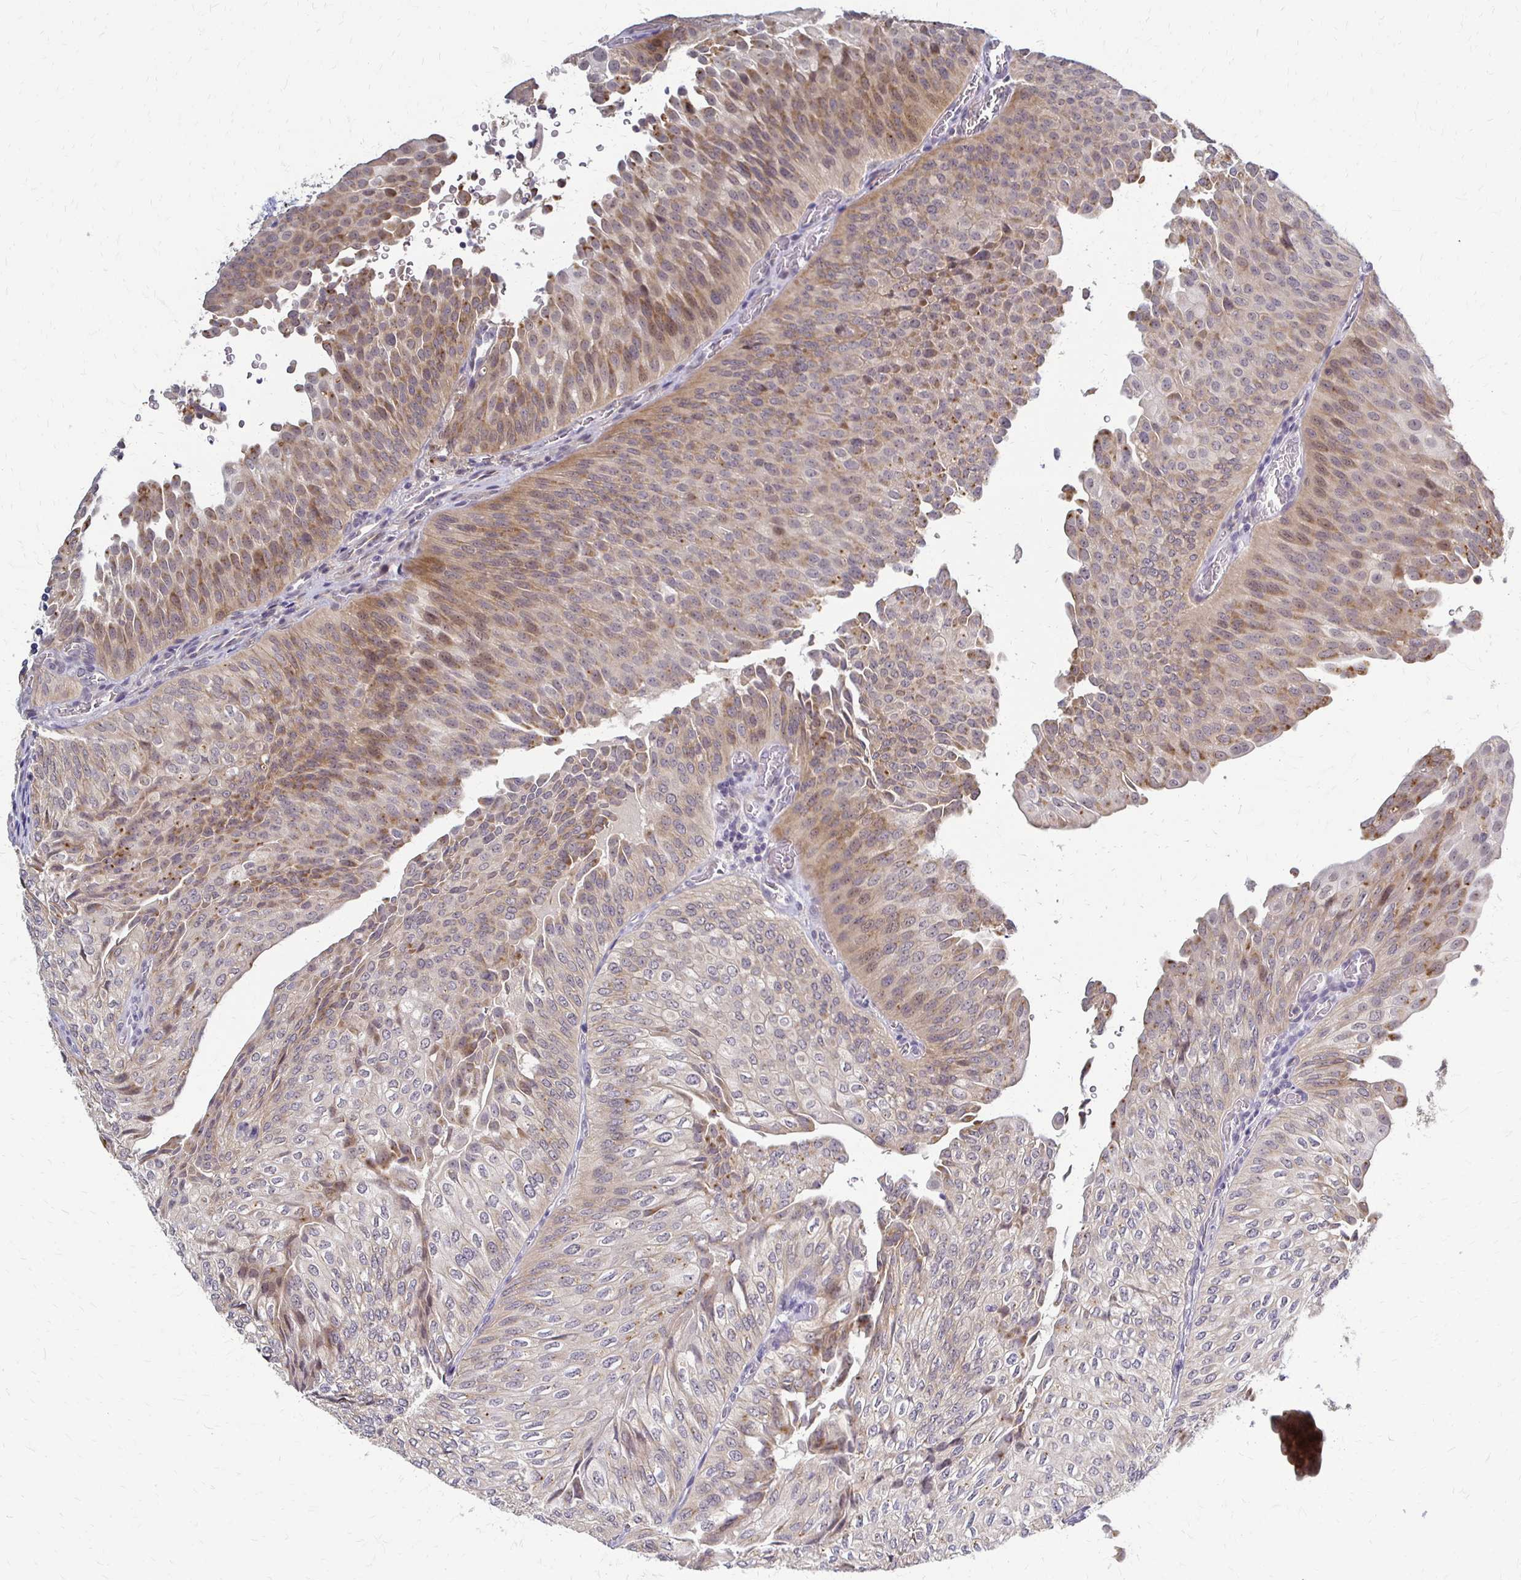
{"staining": {"intensity": "weak", "quantity": "25%-75%", "location": "cytoplasmic/membranous"}, "tissue": "urothelial cancer", "cell_type": "Tumor cells", "image_type": "cancer", "snomed": [{"axis": "morphology", "description": "Urothelial carcinoma, NOS"}, {"axis": "topography", "description": "Urinary bladder"}], "caption": "Transitional cell carcinoma stained with a protein marker reveals weak staining in tumor cells.", "gene": "SLC9A9", "patient": {"sex": "male", "age": 62}}